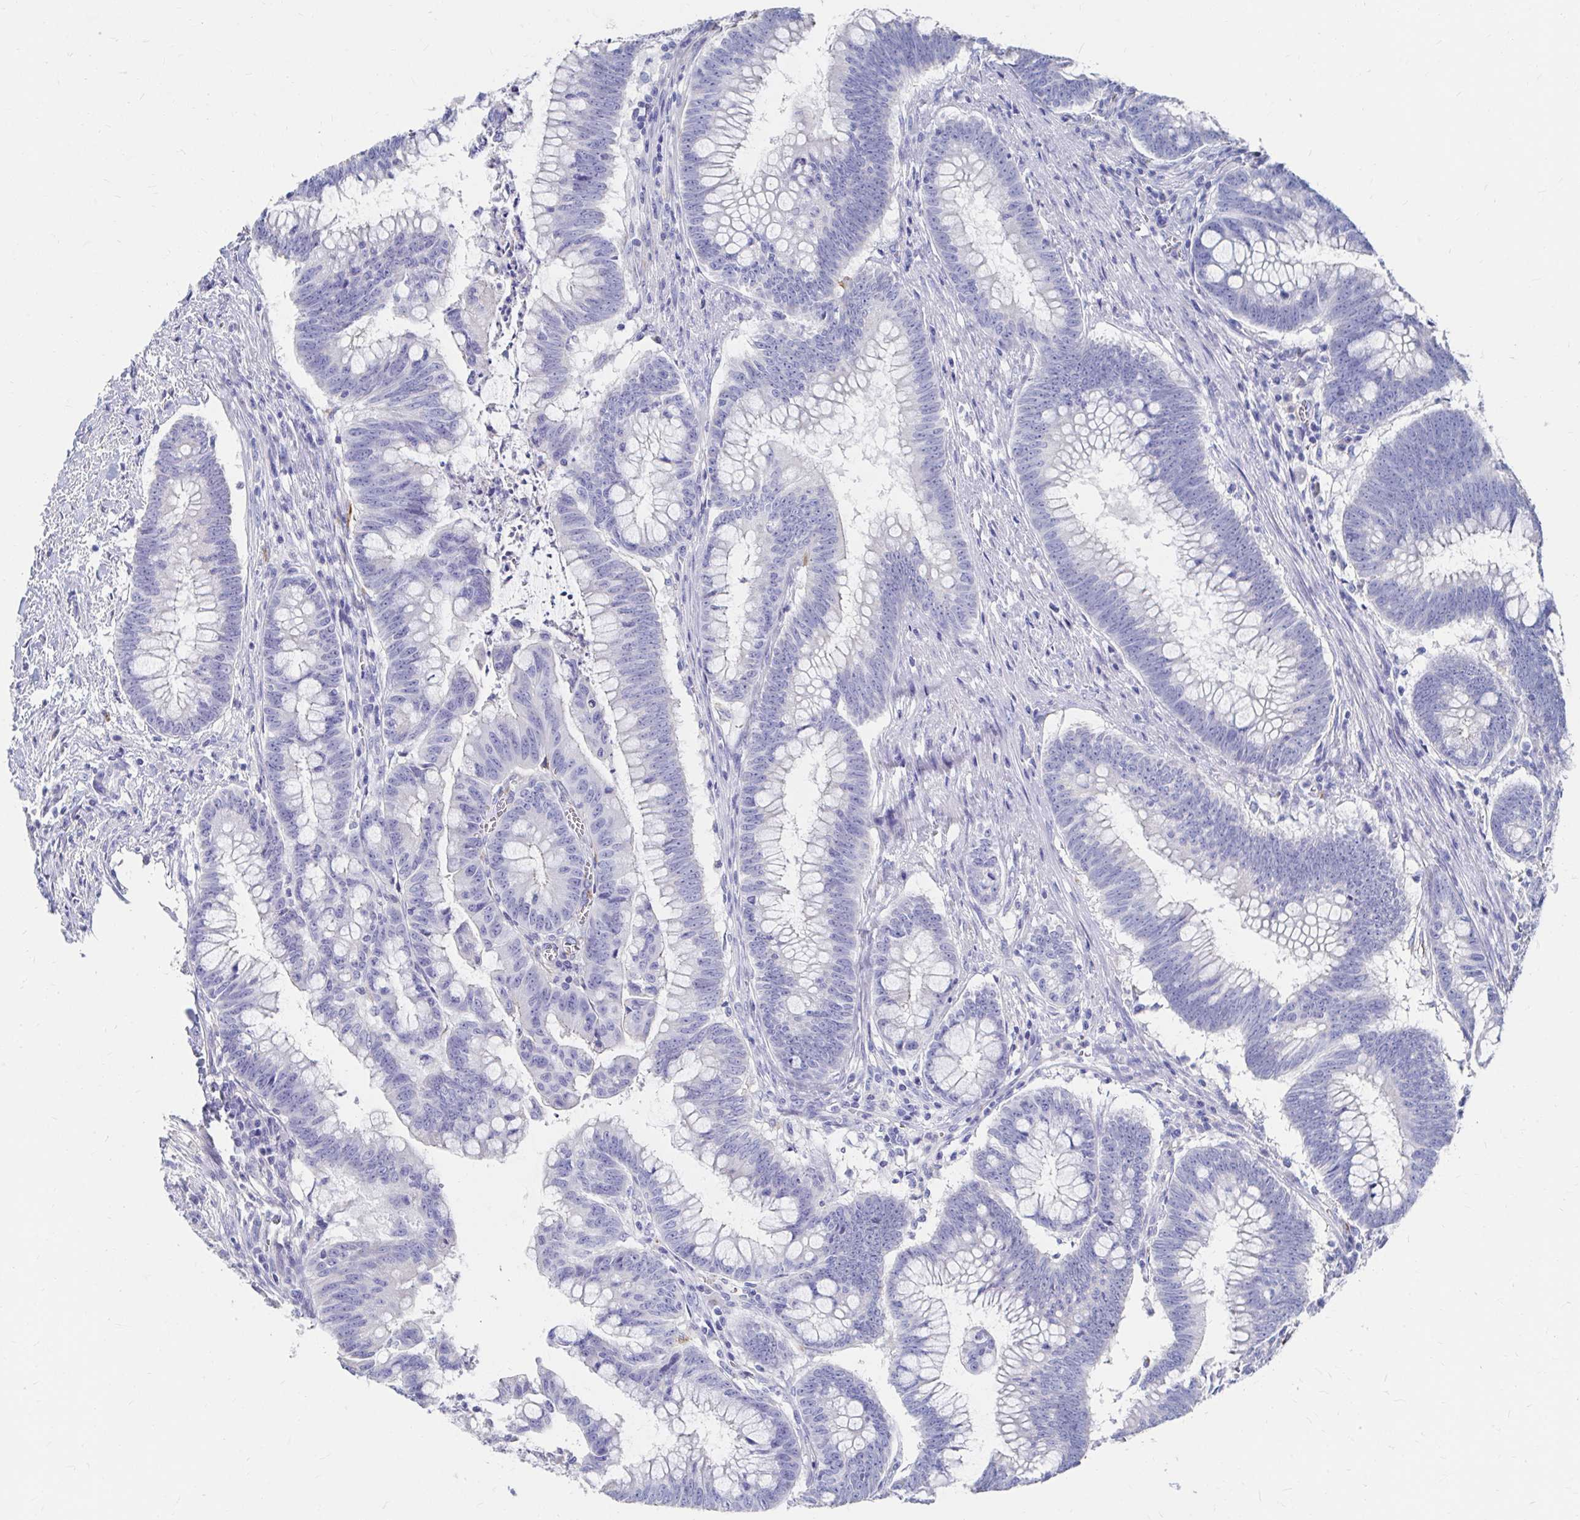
{"staining": {"intensity": "negative", "quantity": "none", "location": "none"}, "tissue": "colorectal cancer", "cell_type": "Tumor cells", "image_type": "cancer", "snomed": [{"axis": "morphology", "description": "Adenocarcinoma, NOS"}, {"axis": "topography", "description": "Colon"}], "caption": "This is an immunohistochemistry image of human colorectal adenocarcinoma. There is no positivity in tumor cells.", "gene": "LAMC3", "patient": {"sex": "male", "age": 62}}